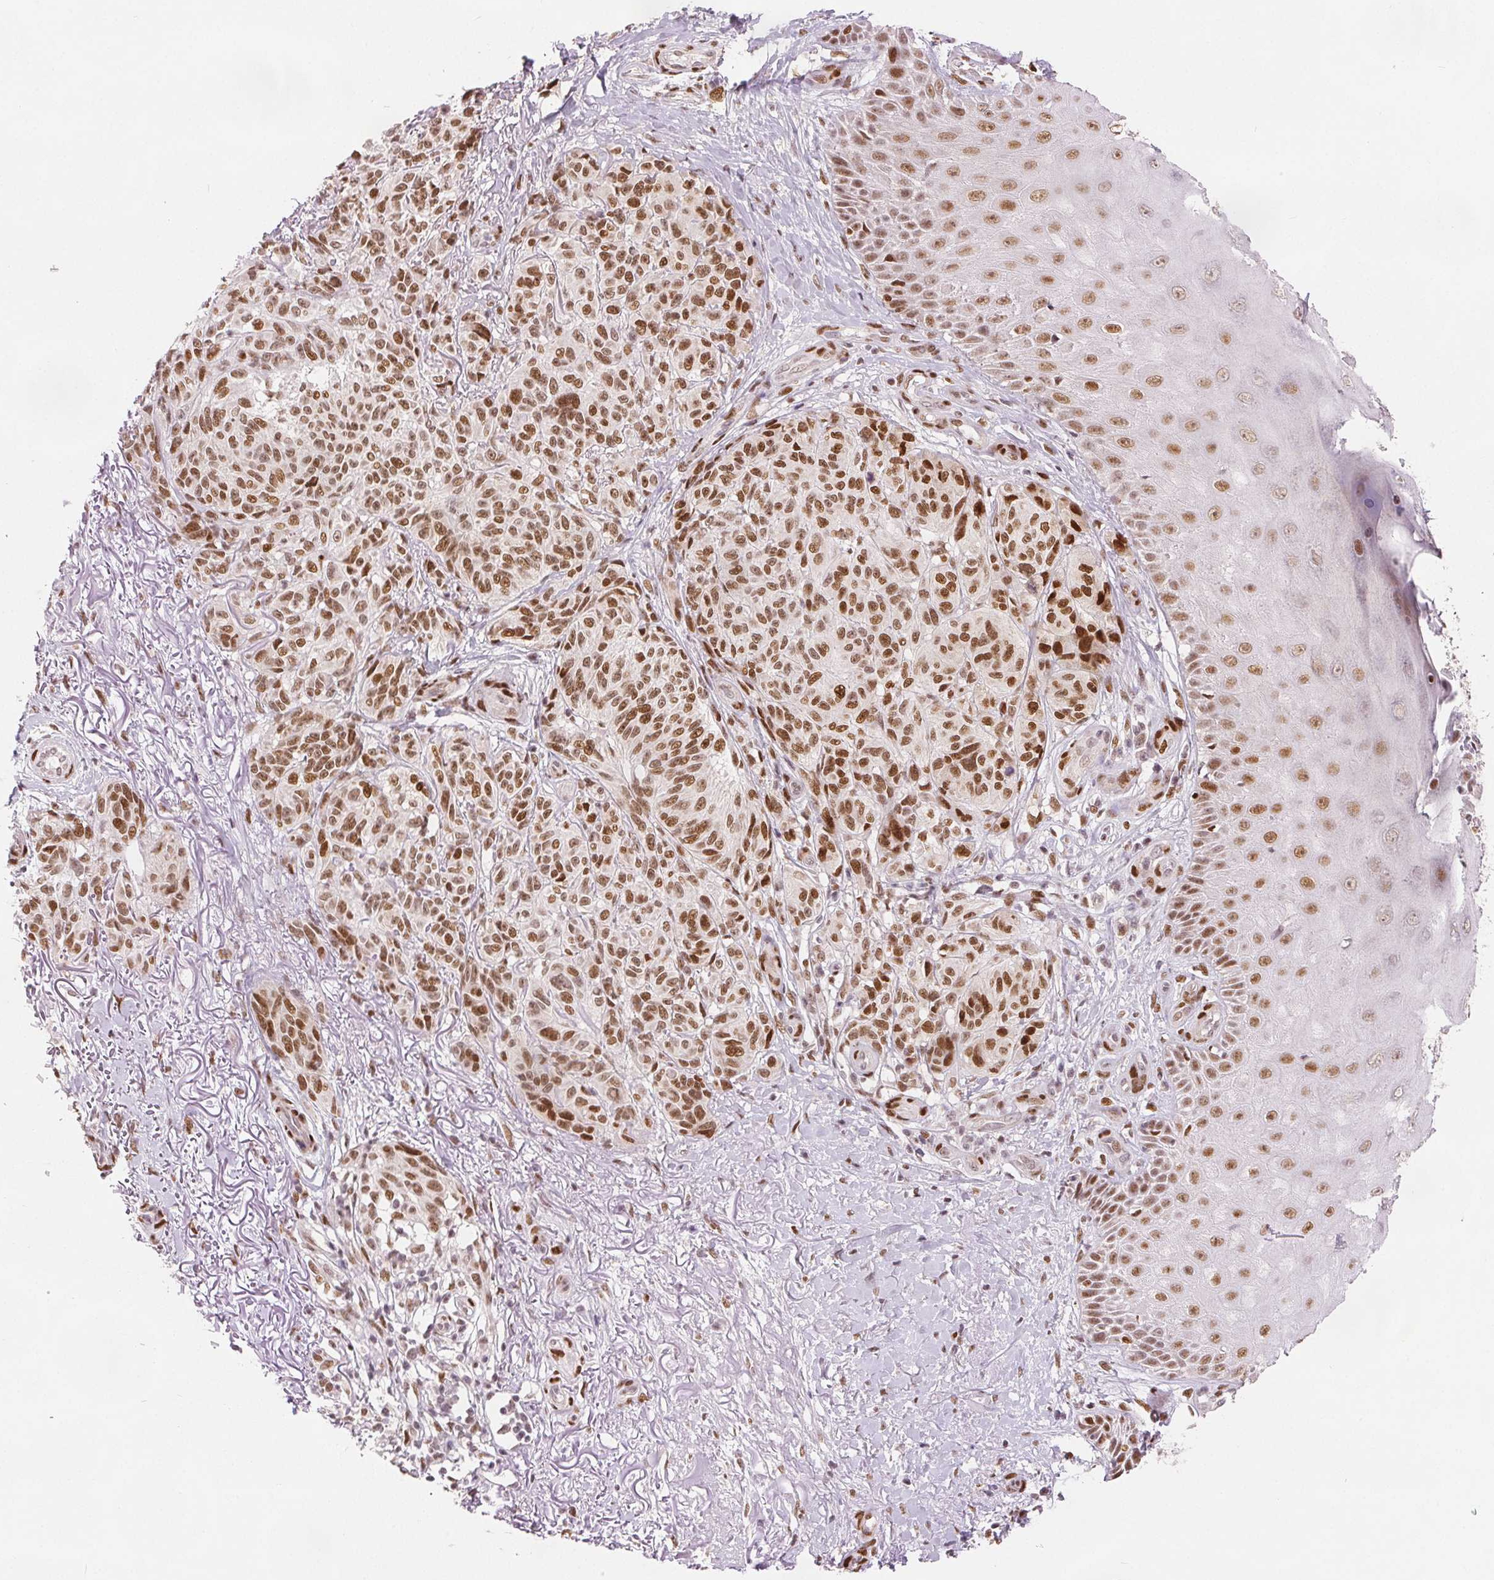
{"staining": {"intensity": "strong", "quantity": ">75%", "location": "nuclear"}, "tissue": "melanoma", "cell_type": "Tumor cells", "image_type": "cancer", "snomed": [{"axis": "morphology", "description": "Malignant melanoma, NOS"}, {"axis": "topography", "description": "Skin"}], "caption": "Immunohistochemical staining of human malignant melanoma shows high levels of strong nuclear expression in about >75% of tumor cells.", "gene": "ZNF703", "patient": {"sex": "female", "age": 85}}